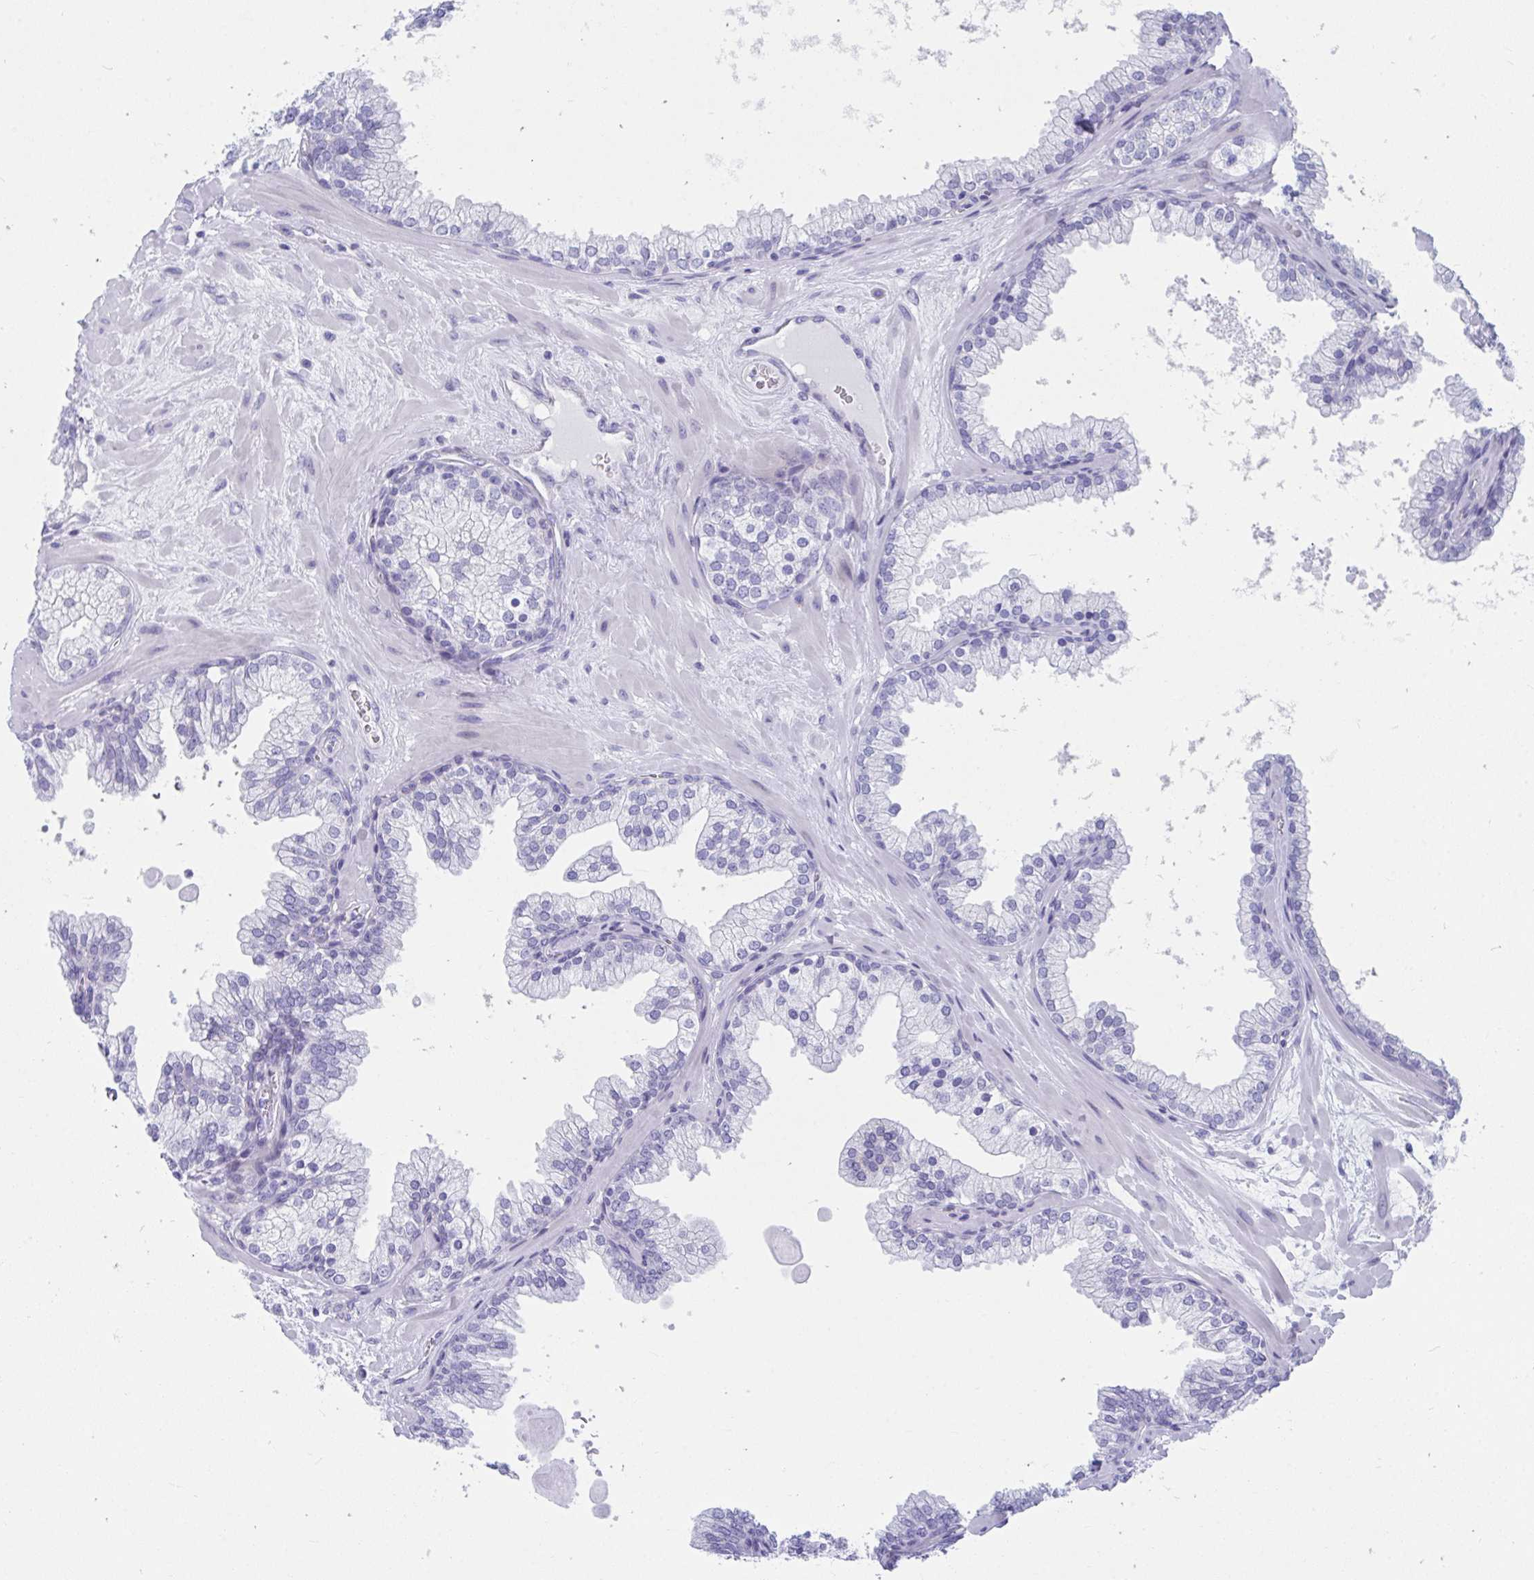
{"staining": {"intensity": "negative", "quantity": "none", "location": "none"}, "tissue": "prostate", "cell_type": "Glandular cells", "image_type": "normal", "snomed": [{"axis": "morphology", "description": "Normal tissue, NOS"}, {"axis": "topography", "description": "Prostate"}, {"axis": "topography", "description": "Peripheral nerve tissue"}], "caption": "Immunohistochemistry of unremarkable human prostate demonstrates no staining in glandular cells. Brightfield microscopy of immunohistochemistry stained with DAB (brown) and hematoxylin (blue), captured at high magnification.", "gene": "TTC30A", "patient": {"sex": "male", "age": 61}}